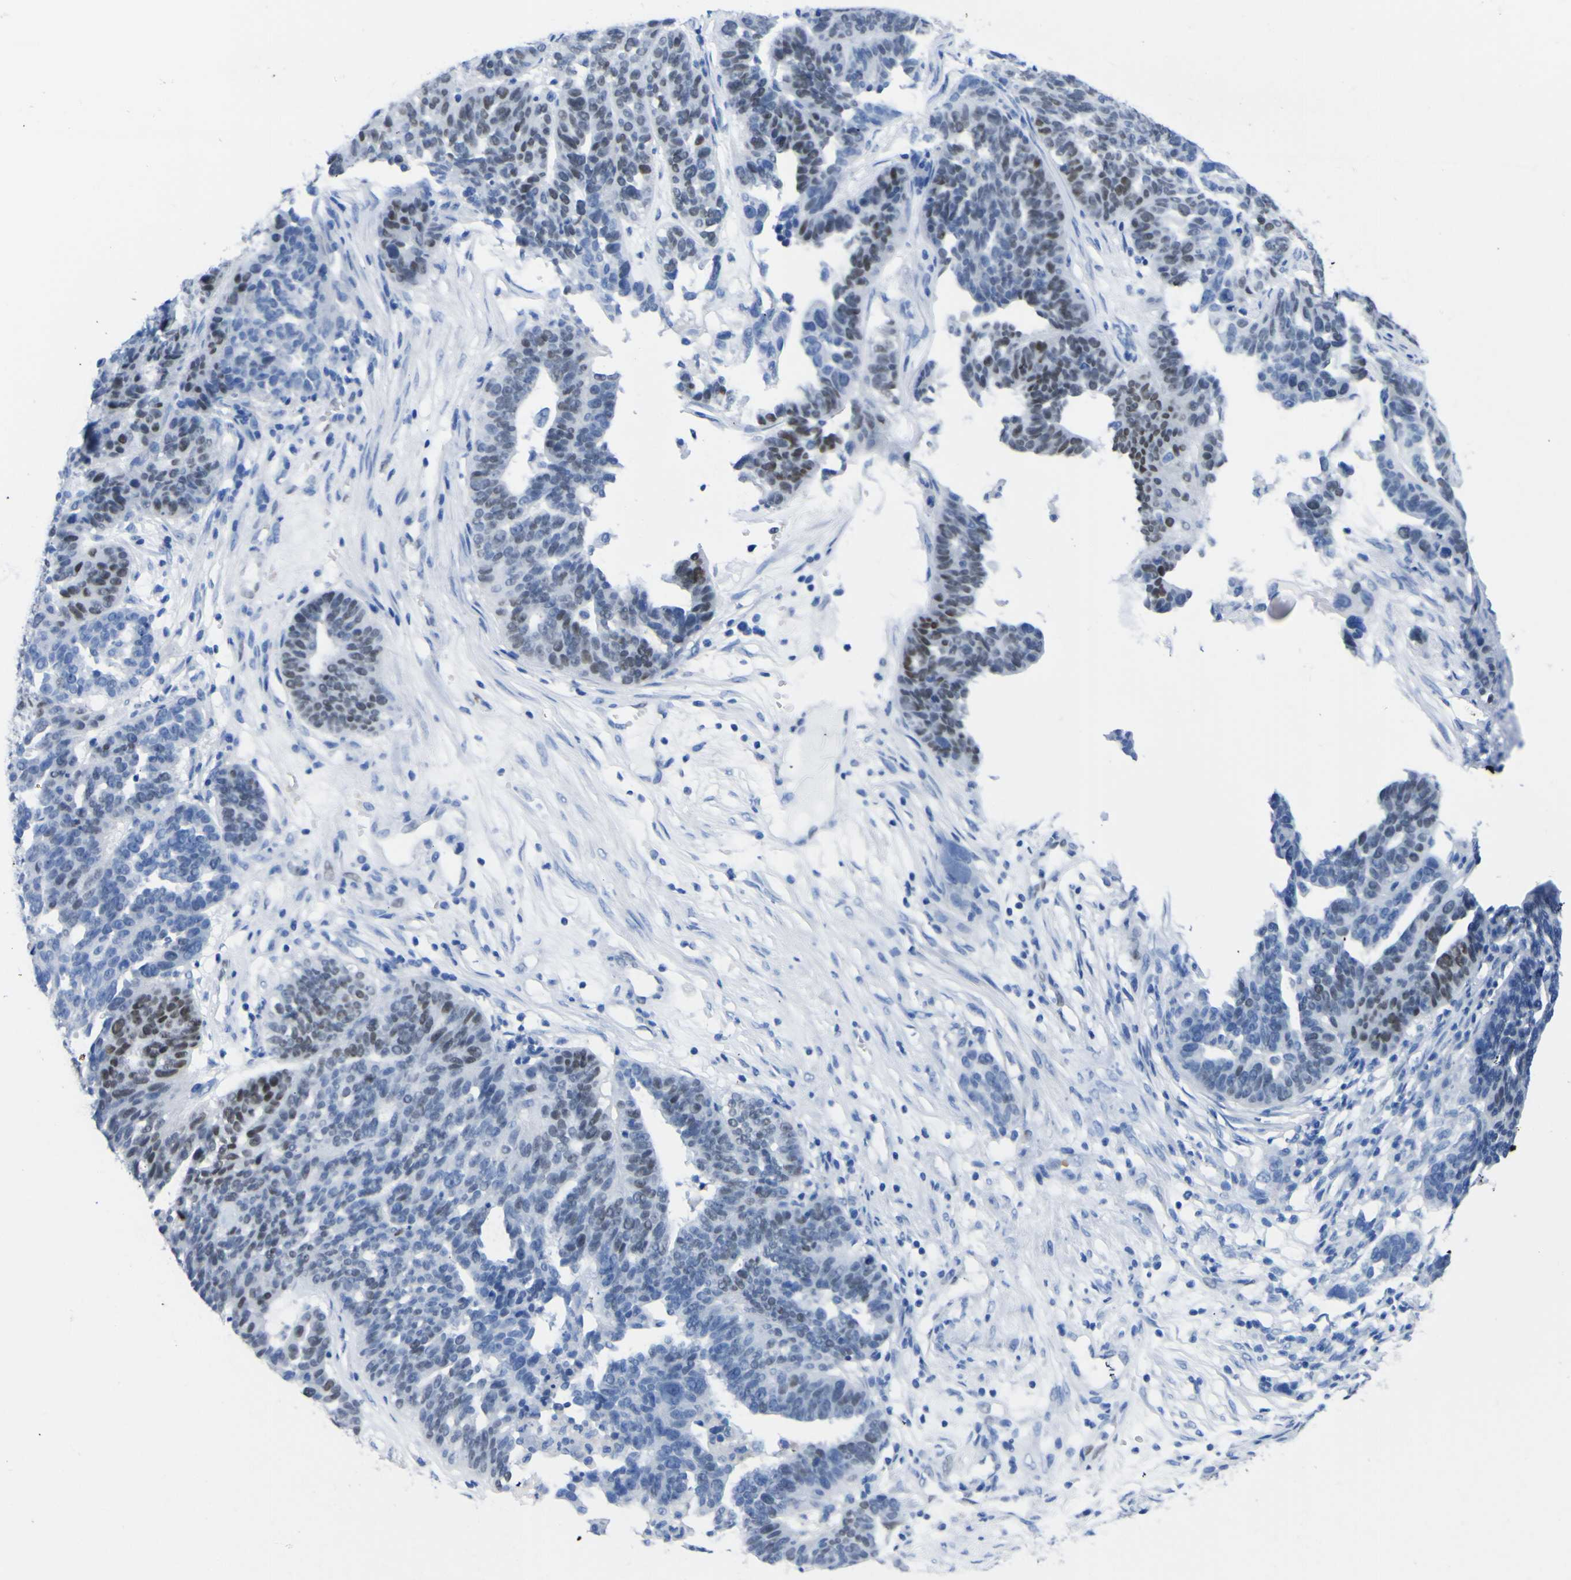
{"staining": {"intensity": "moderate", "quantity": "<25%", "location": "nuclear"}, "tissue": "ovarian cancer", "cell_type": "Tumor cells", "image_type": "cancer", "snomed": [{"axis": "morphology", "description": "Cystadenocarcinoma, serous, NOS"}, {"axis": "topography", "description": "Ovary"}], "caption": "Ovarian cancer stained for a protein (brown) displays moderate nuclear positive expression in approximately <25% of tumor cells.", "gene": "DACH1", "patient": {"sex": "female", "age": 59}}